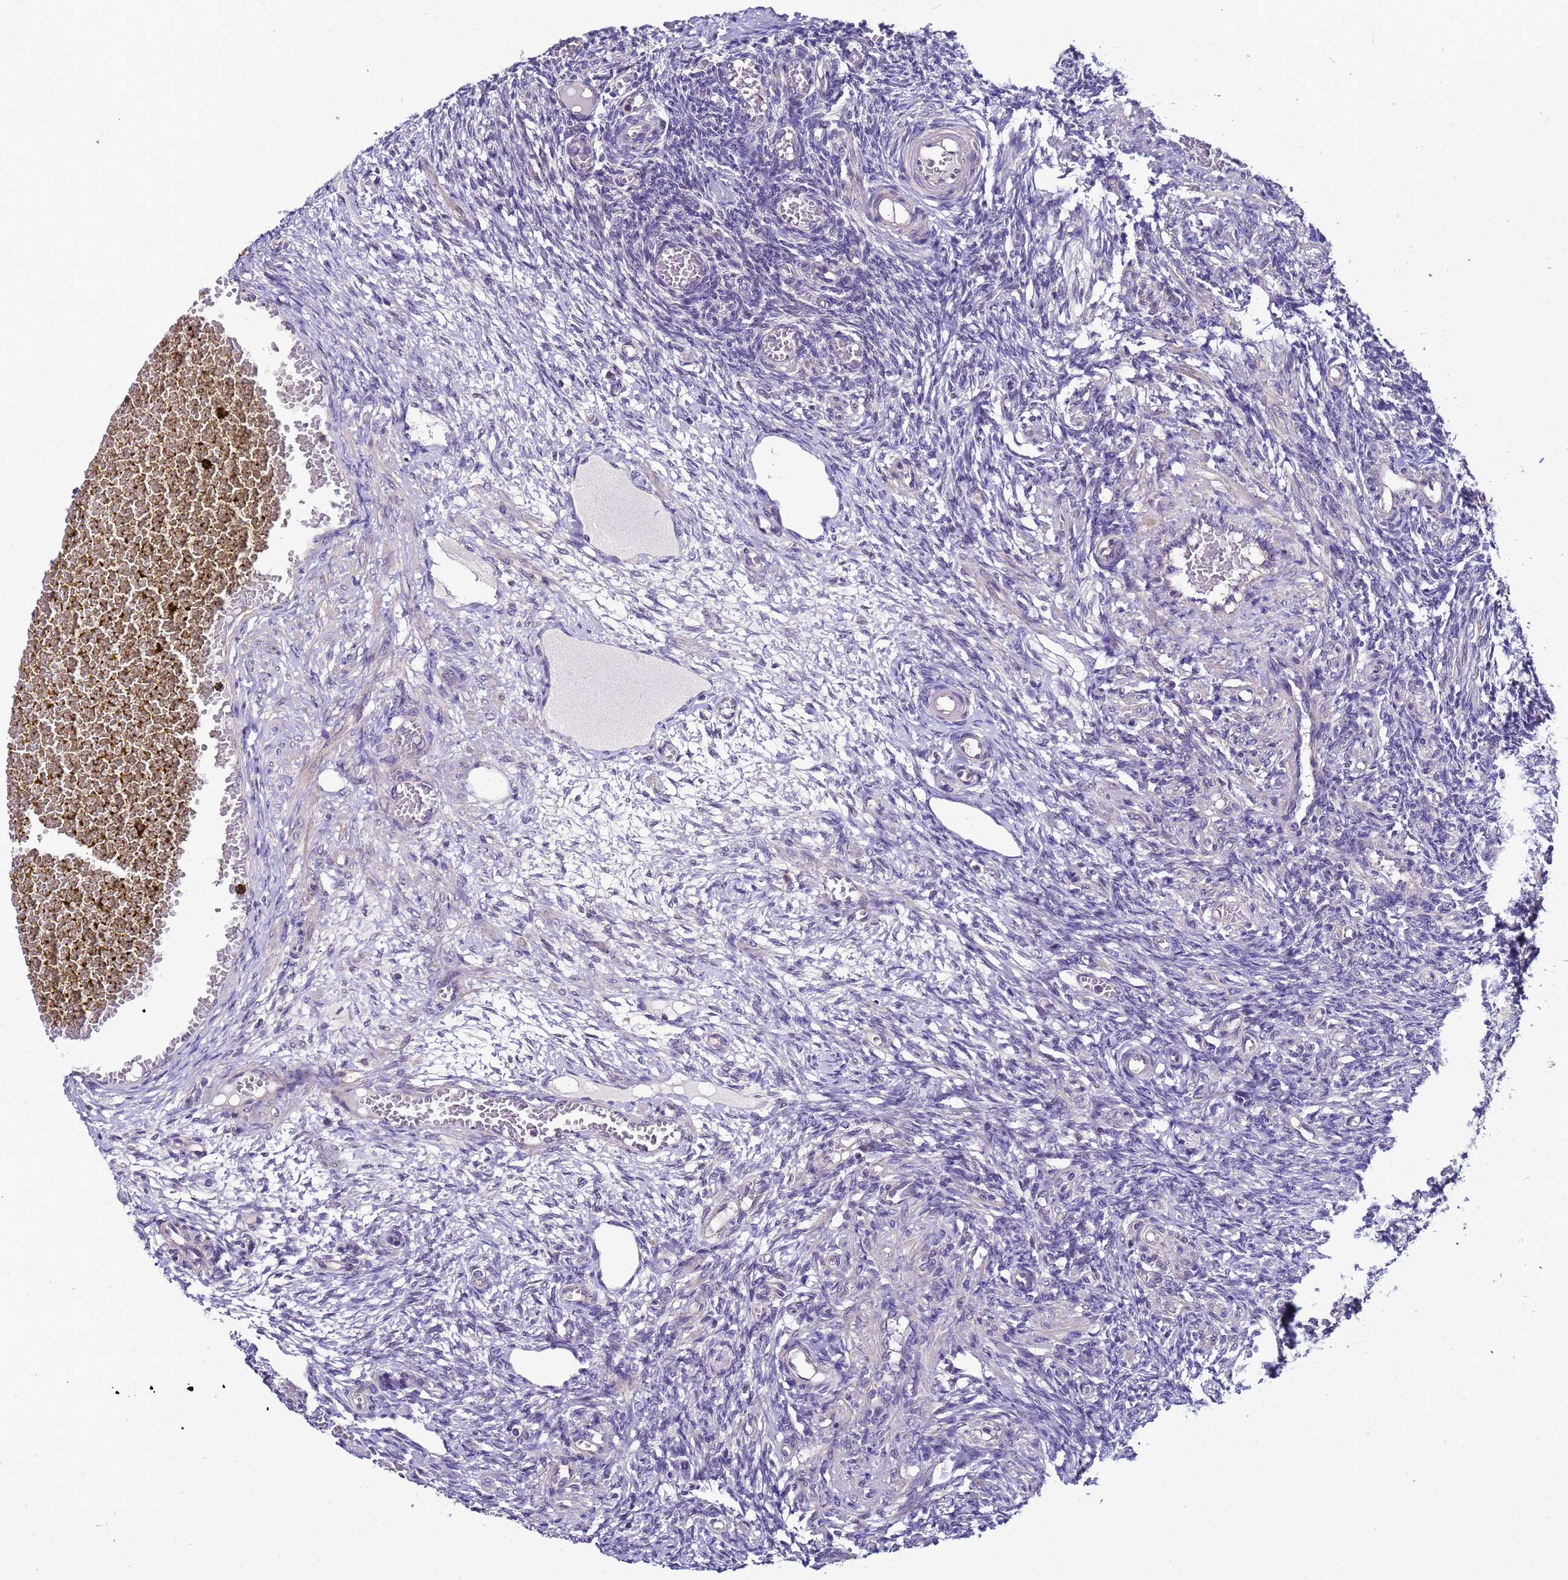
{"staining": {"intensity": "negative", "quantity": "none", "location": "none"}, "tissue": "ovary", "cell_type": "Ovarian stroma cells", "image_type": "normal", "snomed": [{"axis": "morphology", "description": "Normal tissue, NOS"}, {"axis": "topography", "description": "Ovary"}], "caption": "The micrograph reveals no significant positivity in ovarian stroma cells of ovary.", "gene": "ELMOD2", "patient": {"sex": "female", "age": 27}}